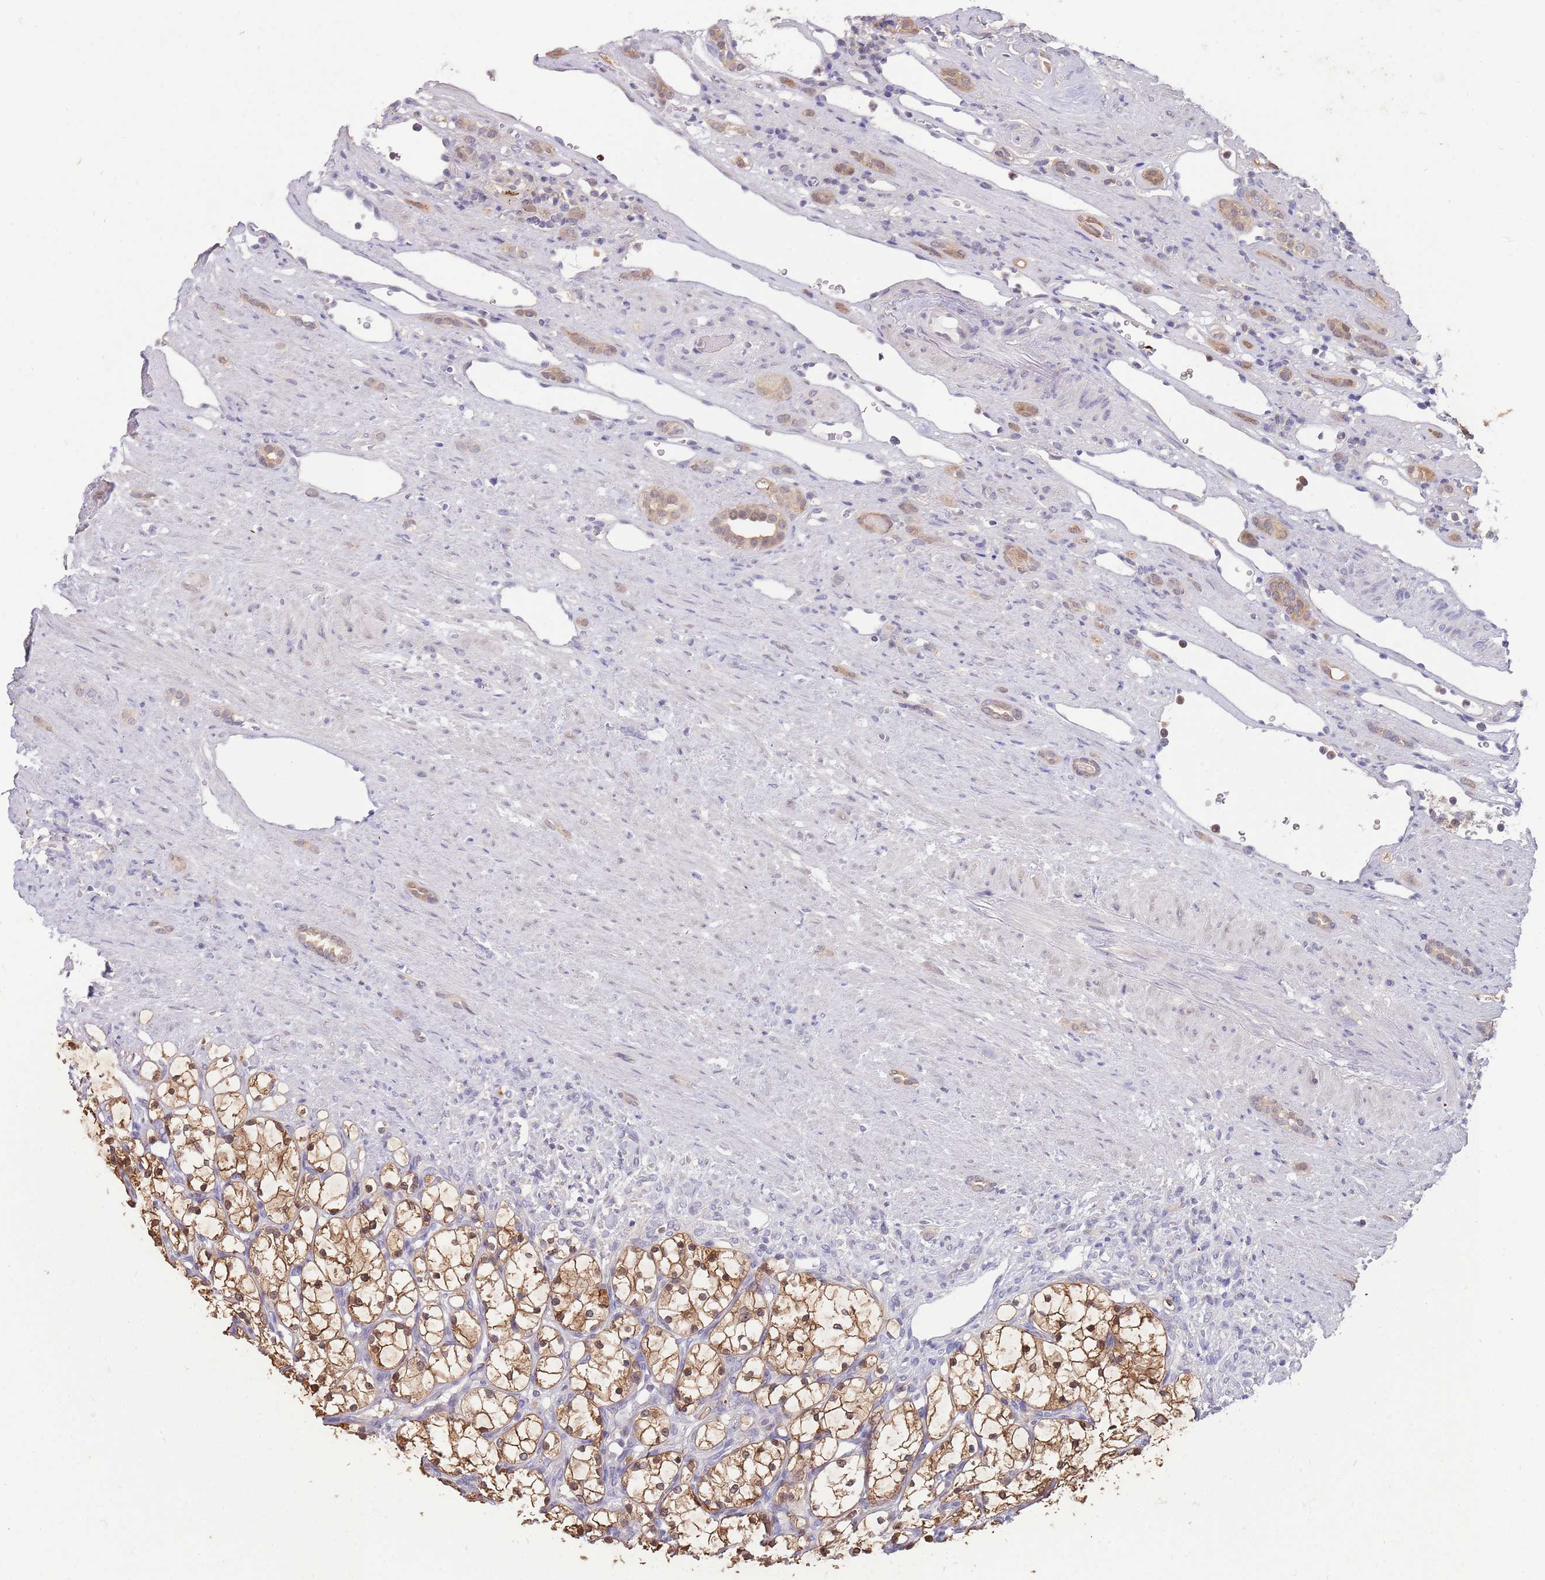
{"staining": {"intensity": "moderate", "quantity": ">75%", "location": "cytoplasmic/membranous,nuclear"}, "tissue": "renal cancer", "cell_type": "Tumor cells", "image_type": "cancer", "snomed": [{"axis": "morphology", "description": "Adenocarcinoma, NOS"}, {"axis": "topography", "description": "Kidney"}], "caption": "Renal adenocarcinoma stained for a protein (brown) shows moderate cytoplasmic/membranous and nuclear positive expression in about >75% of tumor cells.", "gene": "AP5S1", "patient": {"sex": "female", "age": 69}}